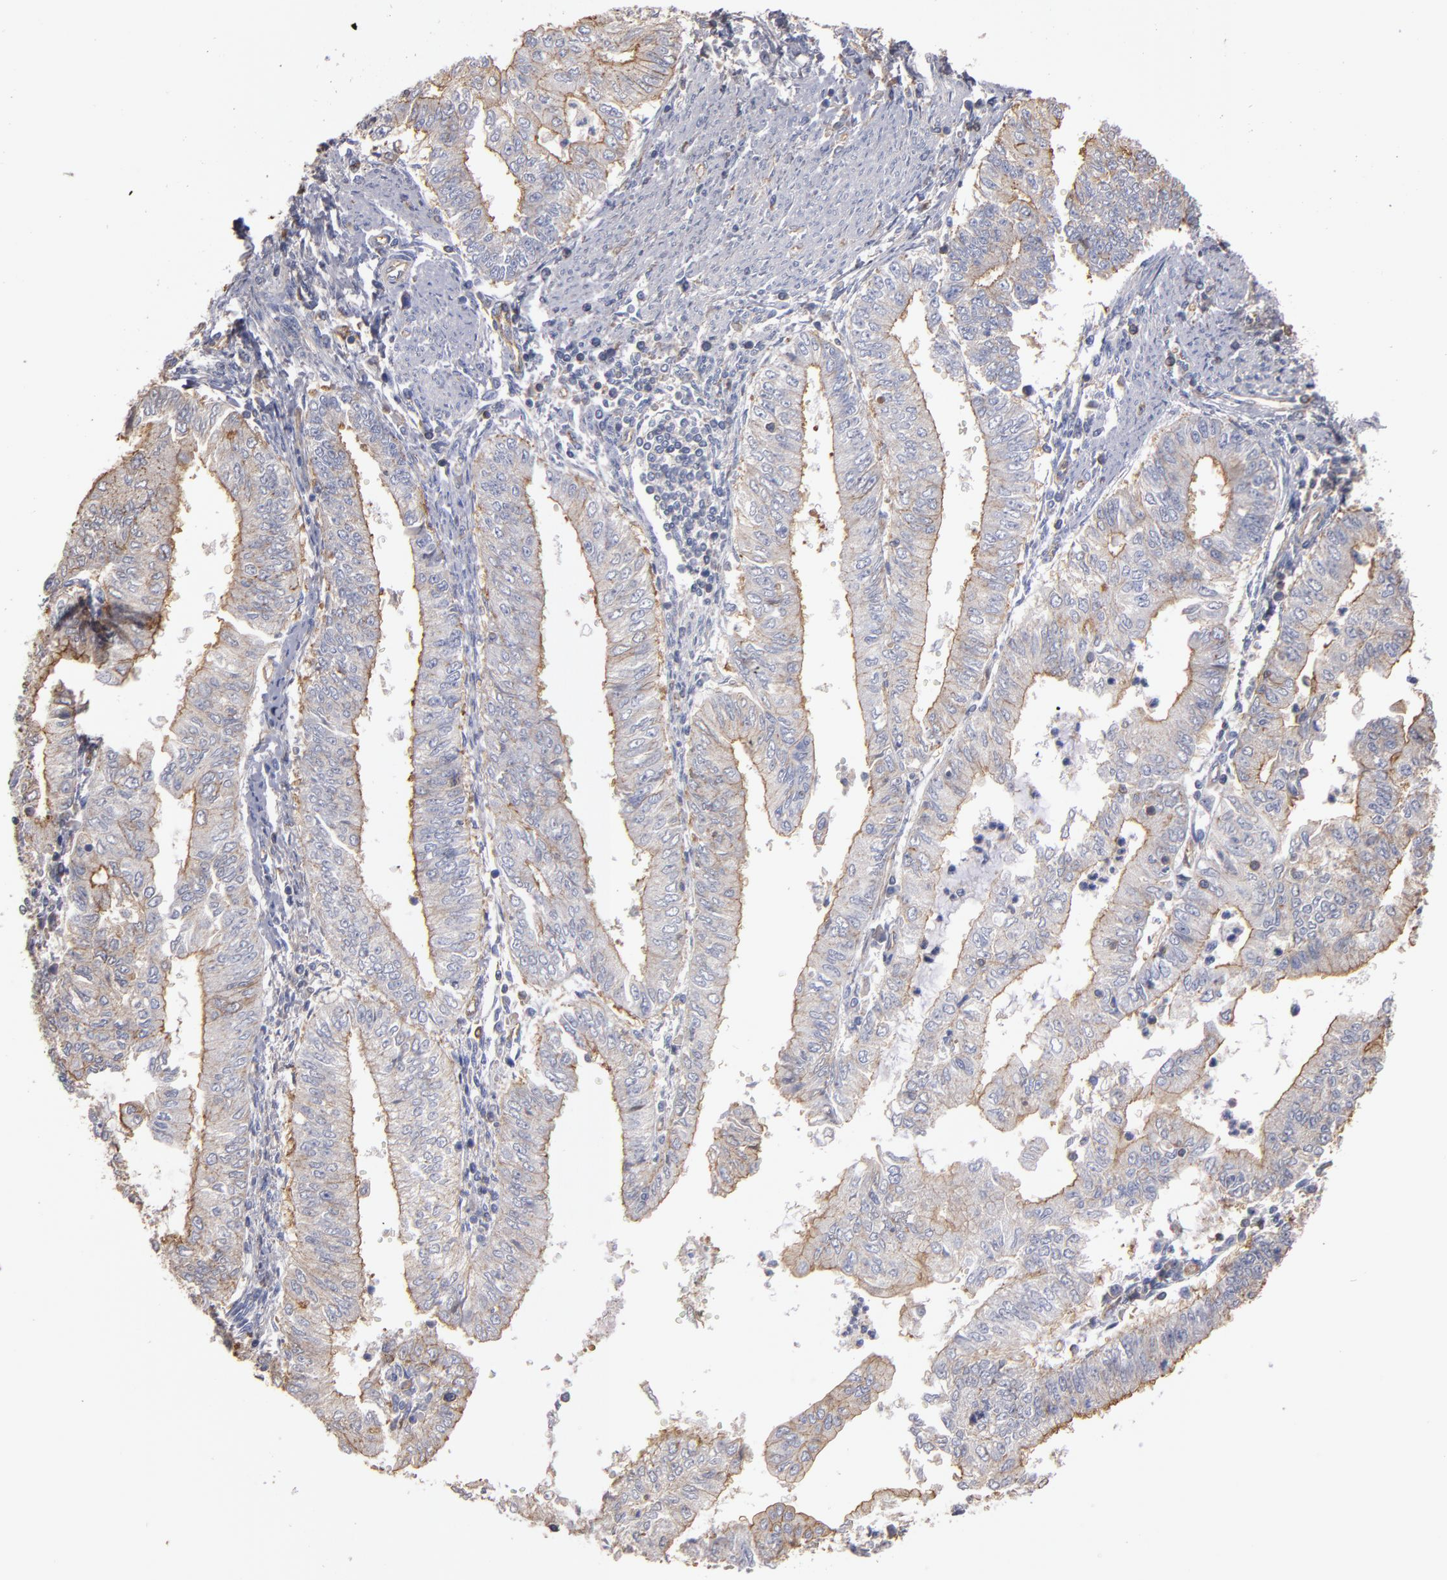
{"staining": {"intensity": "weak", "quantity": "<25%", "location": "cytoplasmic/membranous"}, "tissue": "endometrial cancer", "cell_type": "Tumor cells", "image_type": "cancer", "snomed": [{"axis": "morphology", "description": "Adenocarcinoma, NOS"}, {"axis": "topography", "description": "Endometrium"}], "caption": "A high-resolution photomicrograph shows immunohistochemistry staining of endometrial cancer (adenocarcinoma), which reveals no significant expression in tumor cells. Nuclei are stained in blue.", "gene": "ESYT2", "patient": {"sex": "female", "age": 66}}